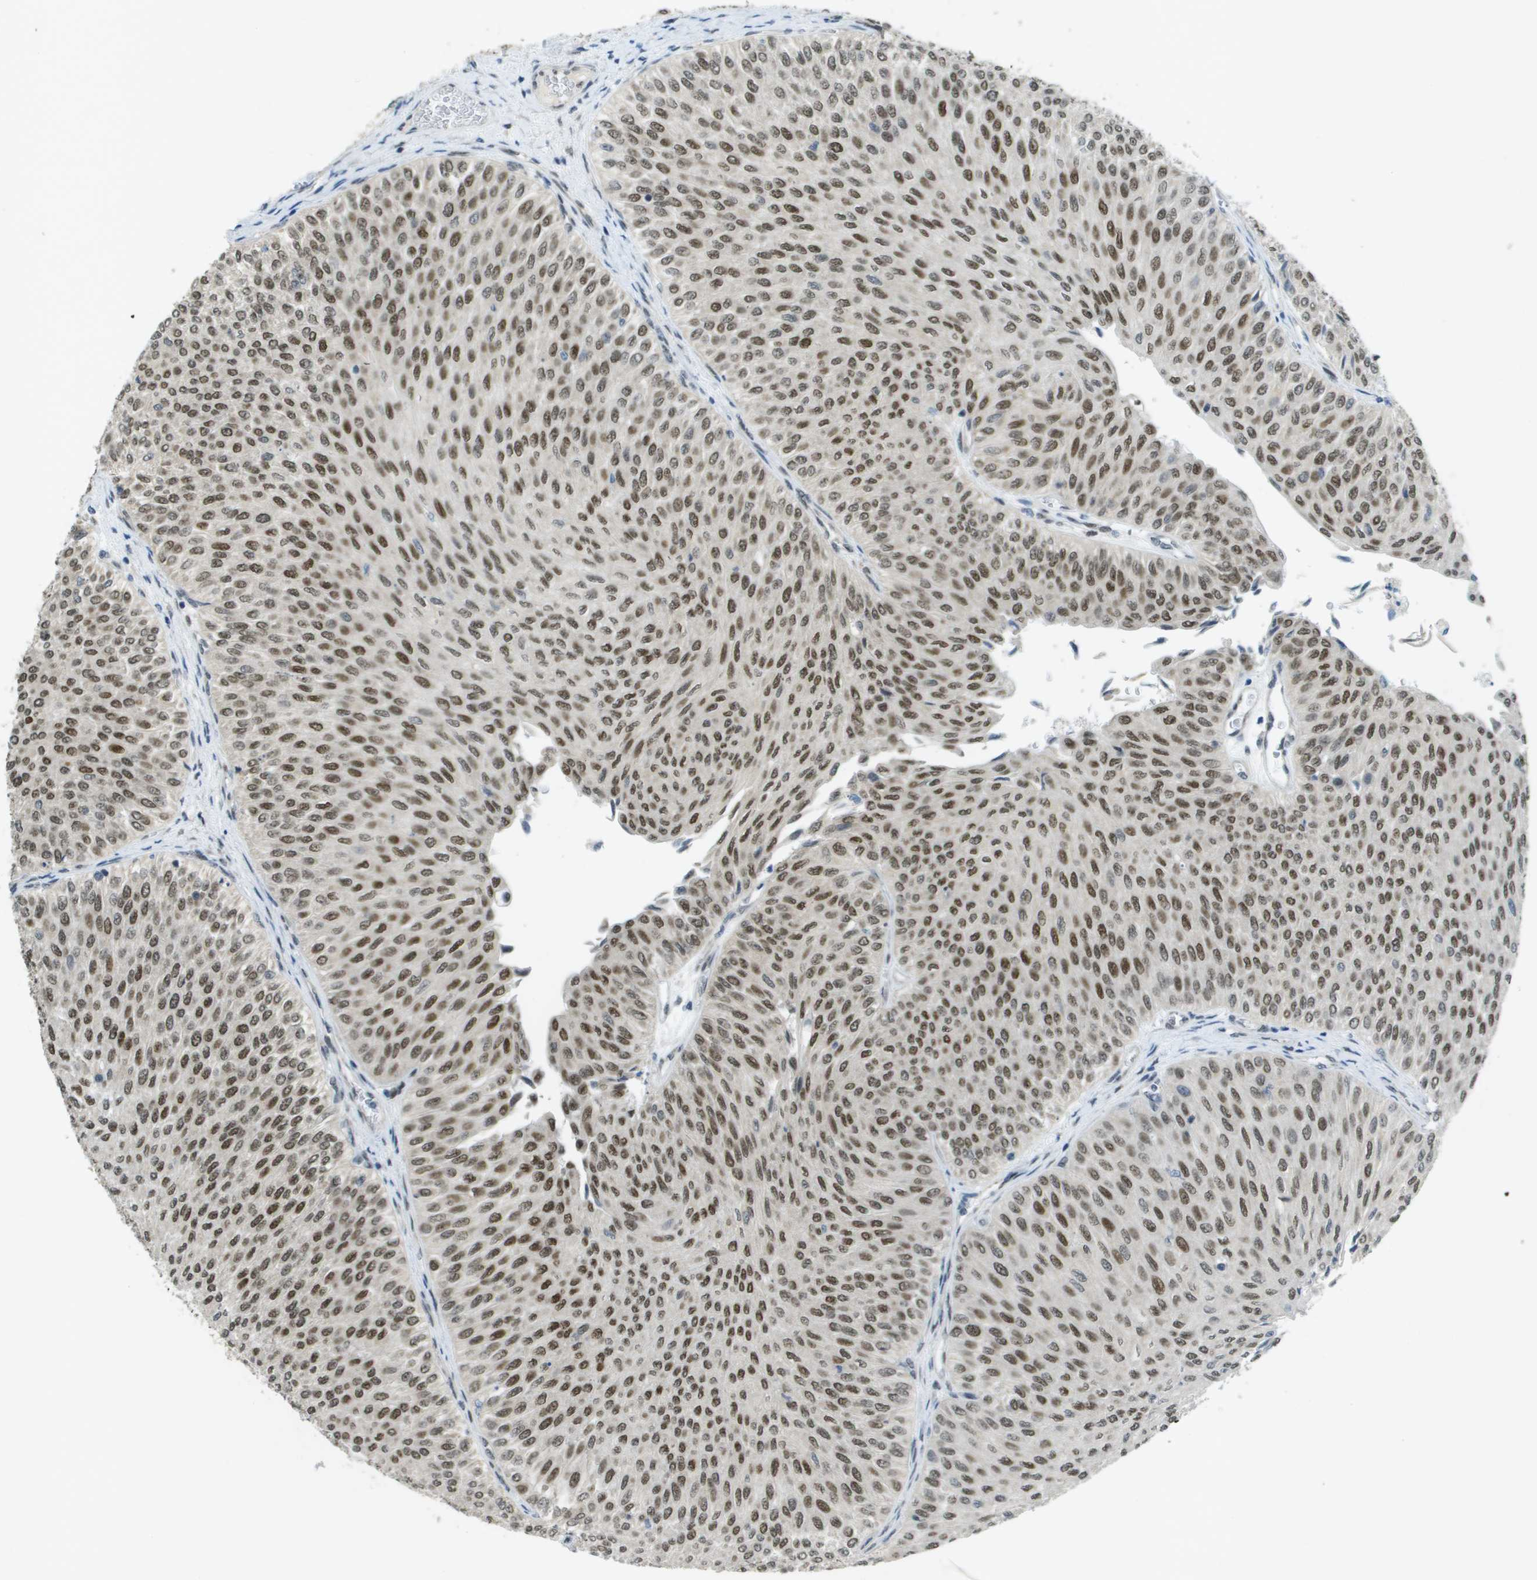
{"staining": {"intensity": "moderate", "quantity": ">75%", "location": "nuclear"}, "tissue": "urothelial cancer", "cell_type": "Tumor cells", "image_type": "cancer", "snomed": [{"axis": "morphology", "description": "Urothelial carcinoma, Low grade"}, {"axis": "topography", "description": "Urinary bladder"}], "caption": "Immunohistochemical staining of human urothelial cancer displays moderate nuclear protein staining in approximately >75% of tumor cells.", "gene": "ARID1B", "patient": {"sex": "male", "age": 78}}